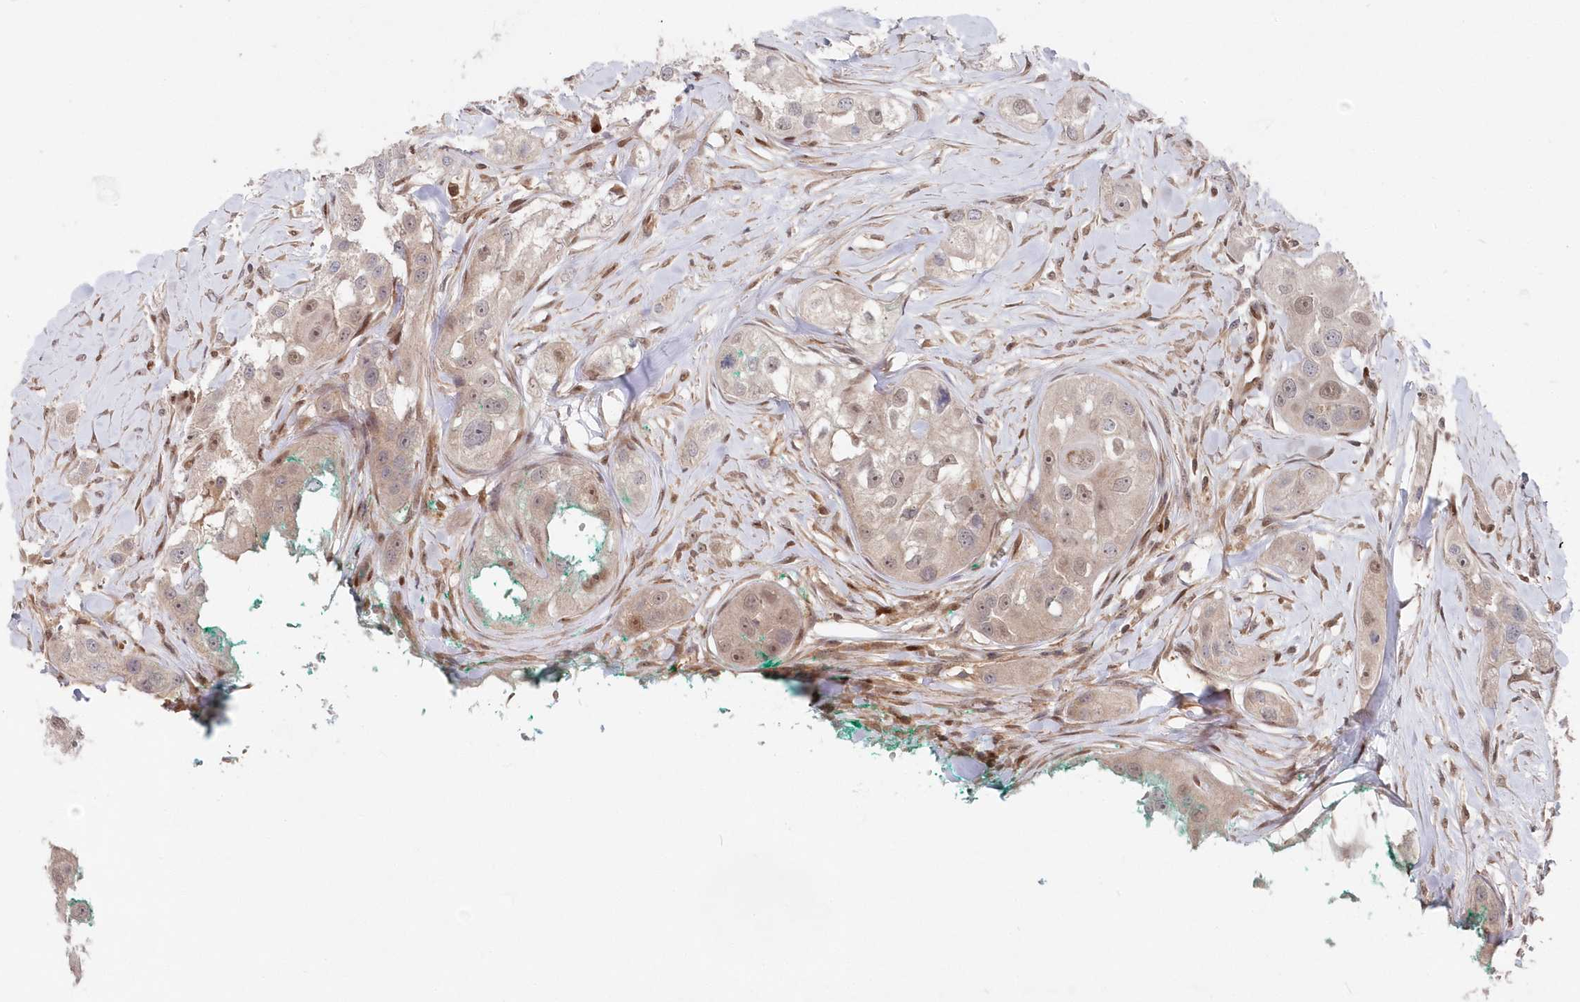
{"staining": {"intensity": "weak", "quantity": "<25%", "location": "nuclear"}, "tissue": "head and neck cancer", "cell_type": "Tumor cells", "image_type": "cancer", "snomed": [{"axis": "morphology", "description": "Normal tissue, NOS"}, {"axis": "morphology", "description": "Squamous cell carcinoma, NOS"}, {"axis": "topography", "description": "Skeletal muscle"}, {"axis": "topography", "description": "Head-Neck"}], "caption": "Micrograph shows no protein staining in tumor cells of squamous cell carcinoma (head and neck) tissue.", "gene": "ABHD14B", "patient": {"sex": "male", "age": 51}}